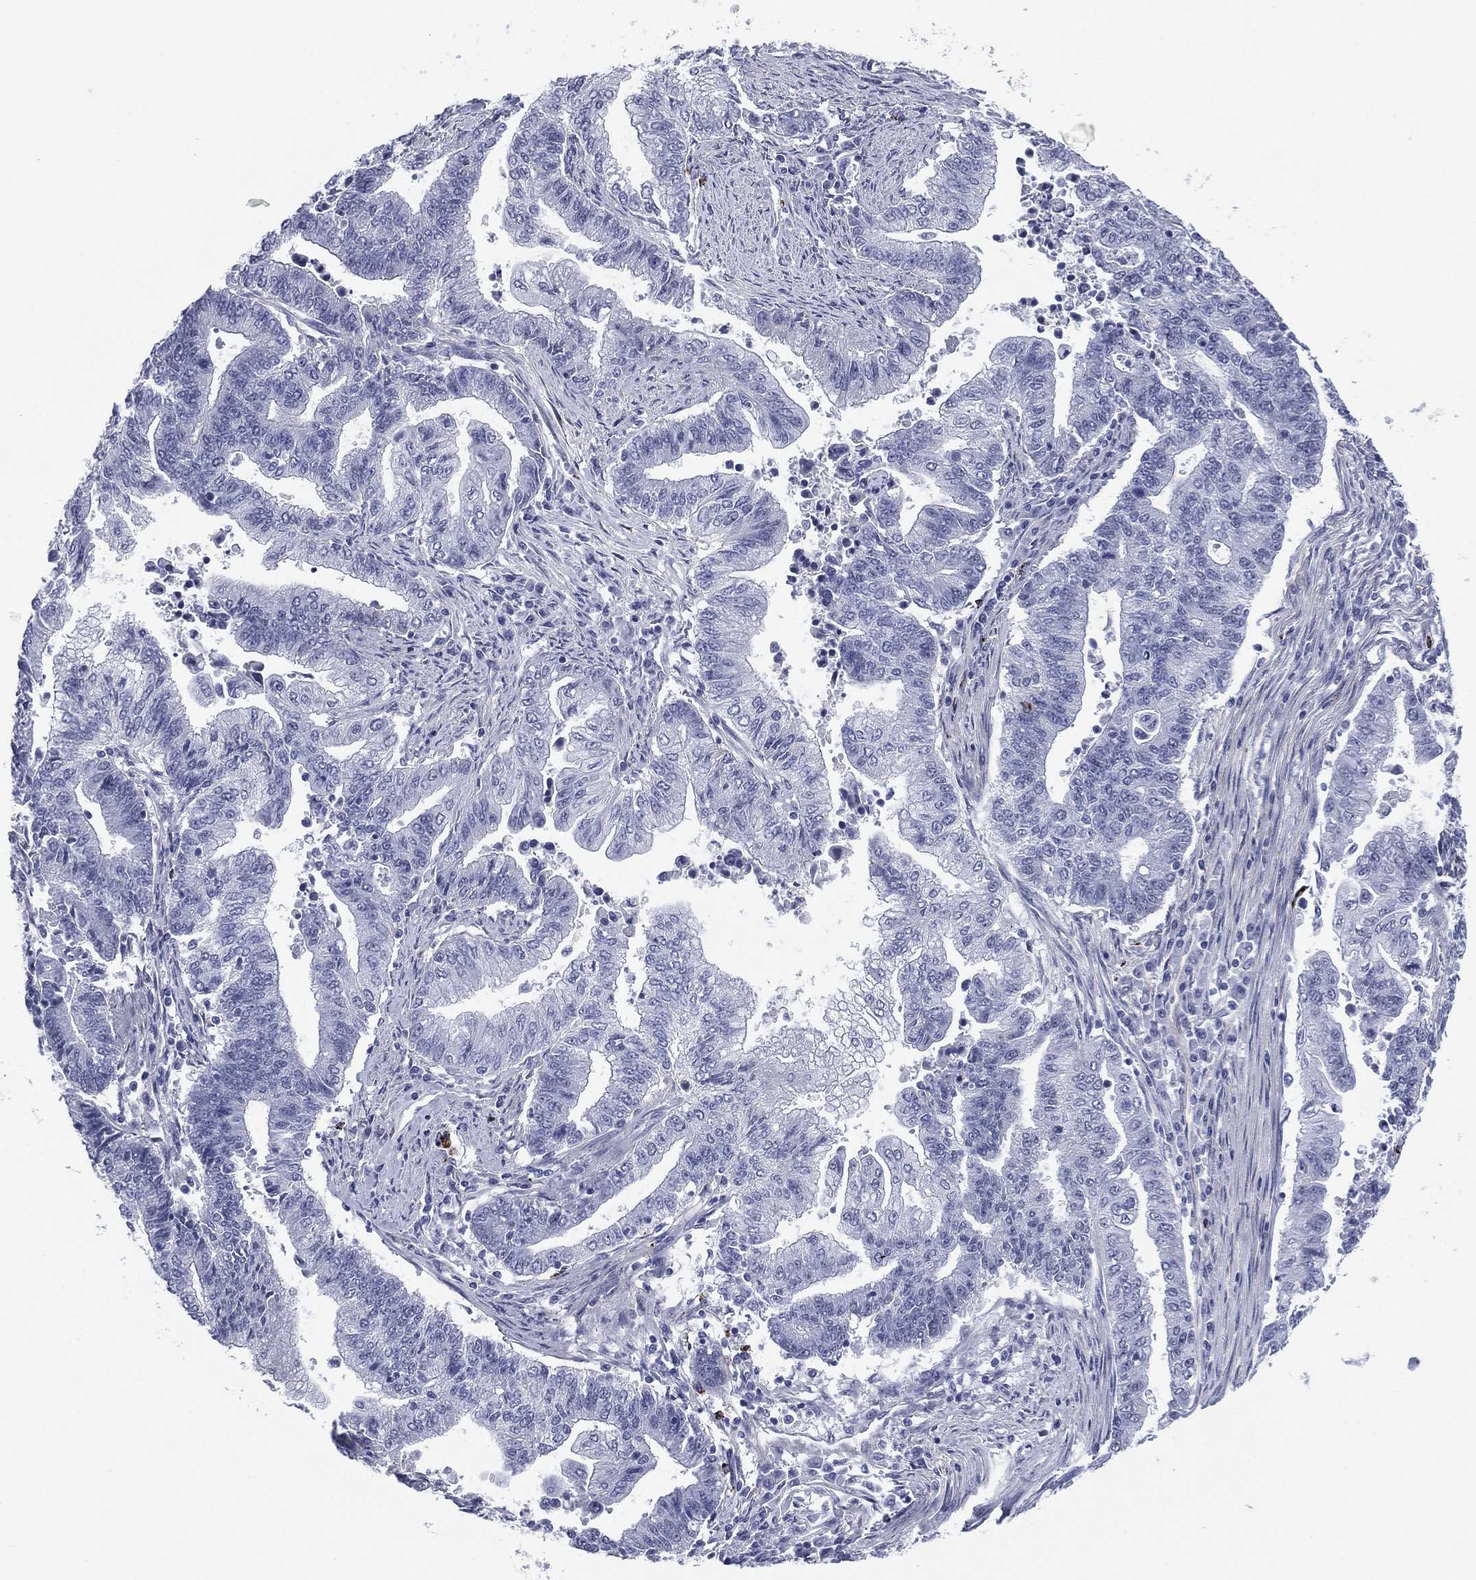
{"staining": {"intensity": "negative", "quantity": "none", "location": "none"}, "tissue": "endometrial cancer", "cell_type": "Tumor cells", "image_type": "cancer", "snomed": [{"axis": "morphology", "description": "Adenocarcinoma, NOS"}, {"axis": "topography", "description": "Uterus"}, {"axis": "topography", "description": "Endometrium"}], "caption": "Immunohistochemistry histopathology image of adenocarcinoma (endometrial) stained for a protein (brown), which reveals no staining in tumor cells. (Stains: DAB (3,3'-diaminobenzidine) immunohistochemistry (IHC) with hematoxylin counter stain, Microscopy: brightfield microscopy at high magnification).", "gene": "HLA-DOA", "patient": {"sex": "female", "age": 54}}